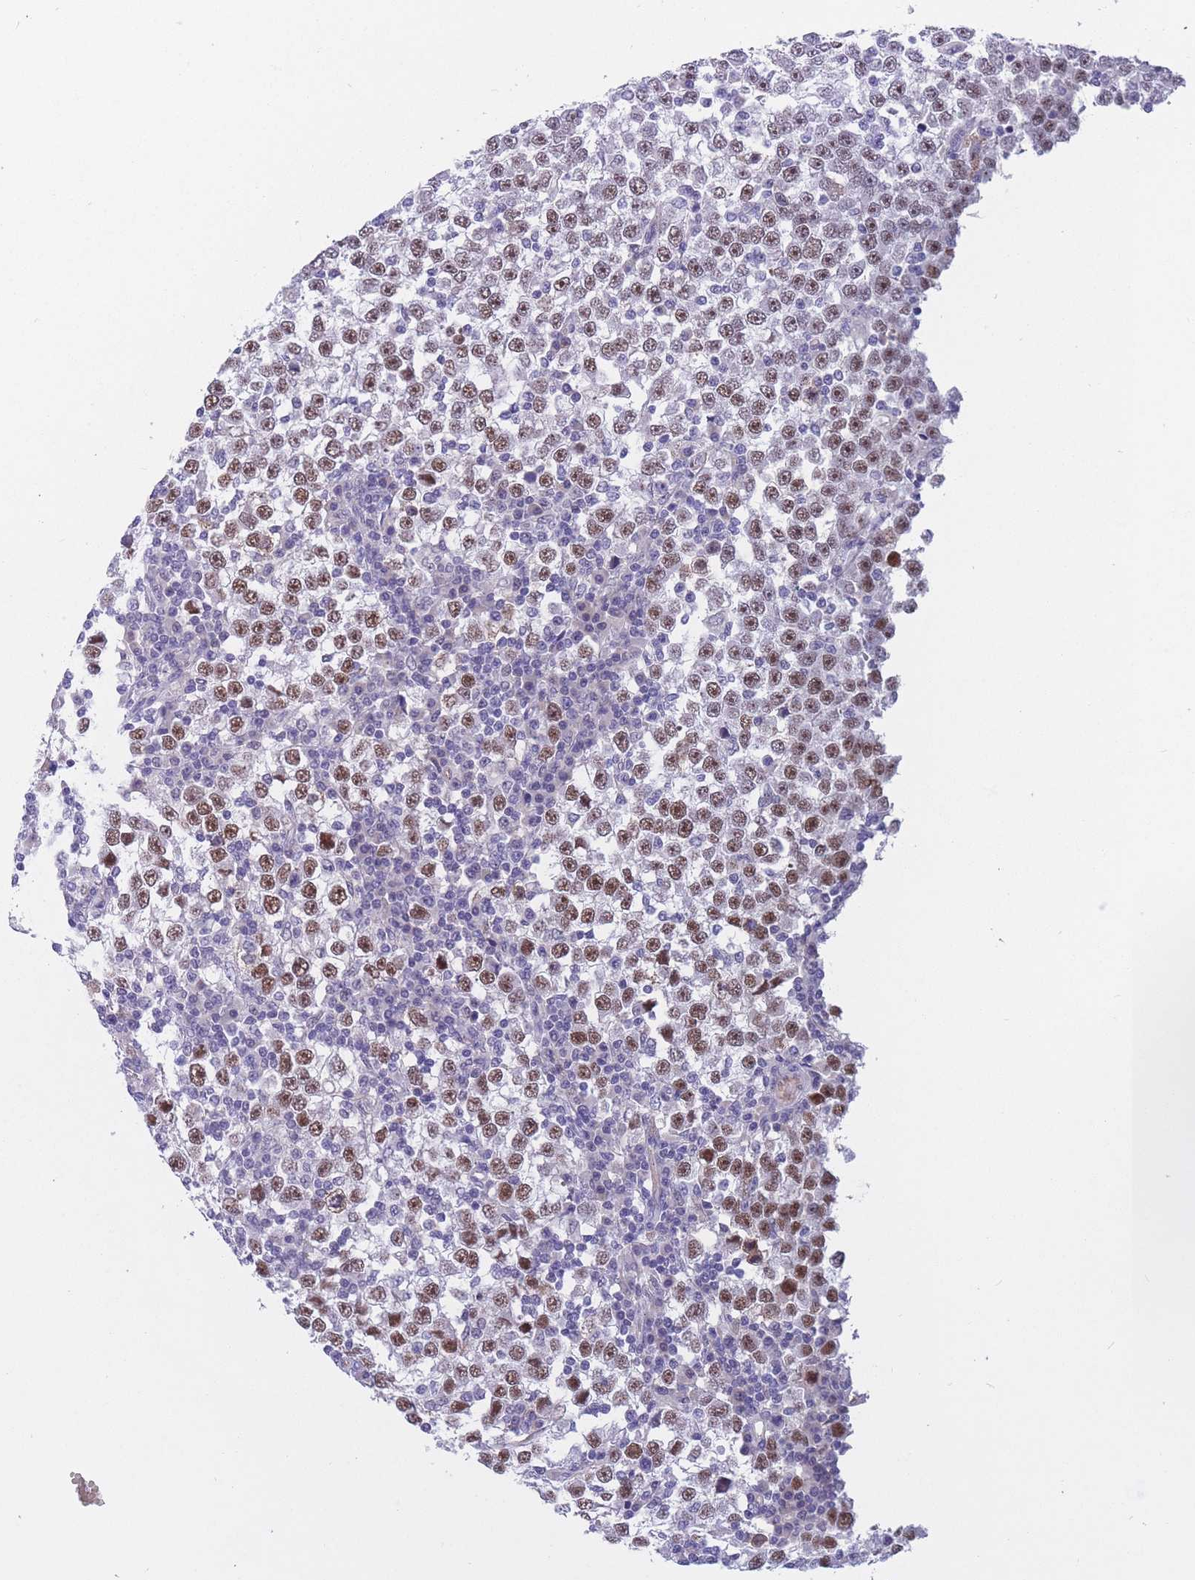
{"staining": {"intensity": "strong", "quantity": ">75%", "location": "nuclear"}, "tissue": "testis cancer", "cell_type": "Tumor cells", "image_type": "cancer", "snomed": [{"axis": "morphology", "description": "Seminoma, NOS"}, {"axis": "topography", "description": "Testis"}], "caption": "A histopathology image showing strong nuclear expression in approximately >75% of tumor cells in testis seminoma, as visualized by brown immunohistochemical staining.", "gene": "BOP1", "patient": {"sex": "male", "age": 65}}